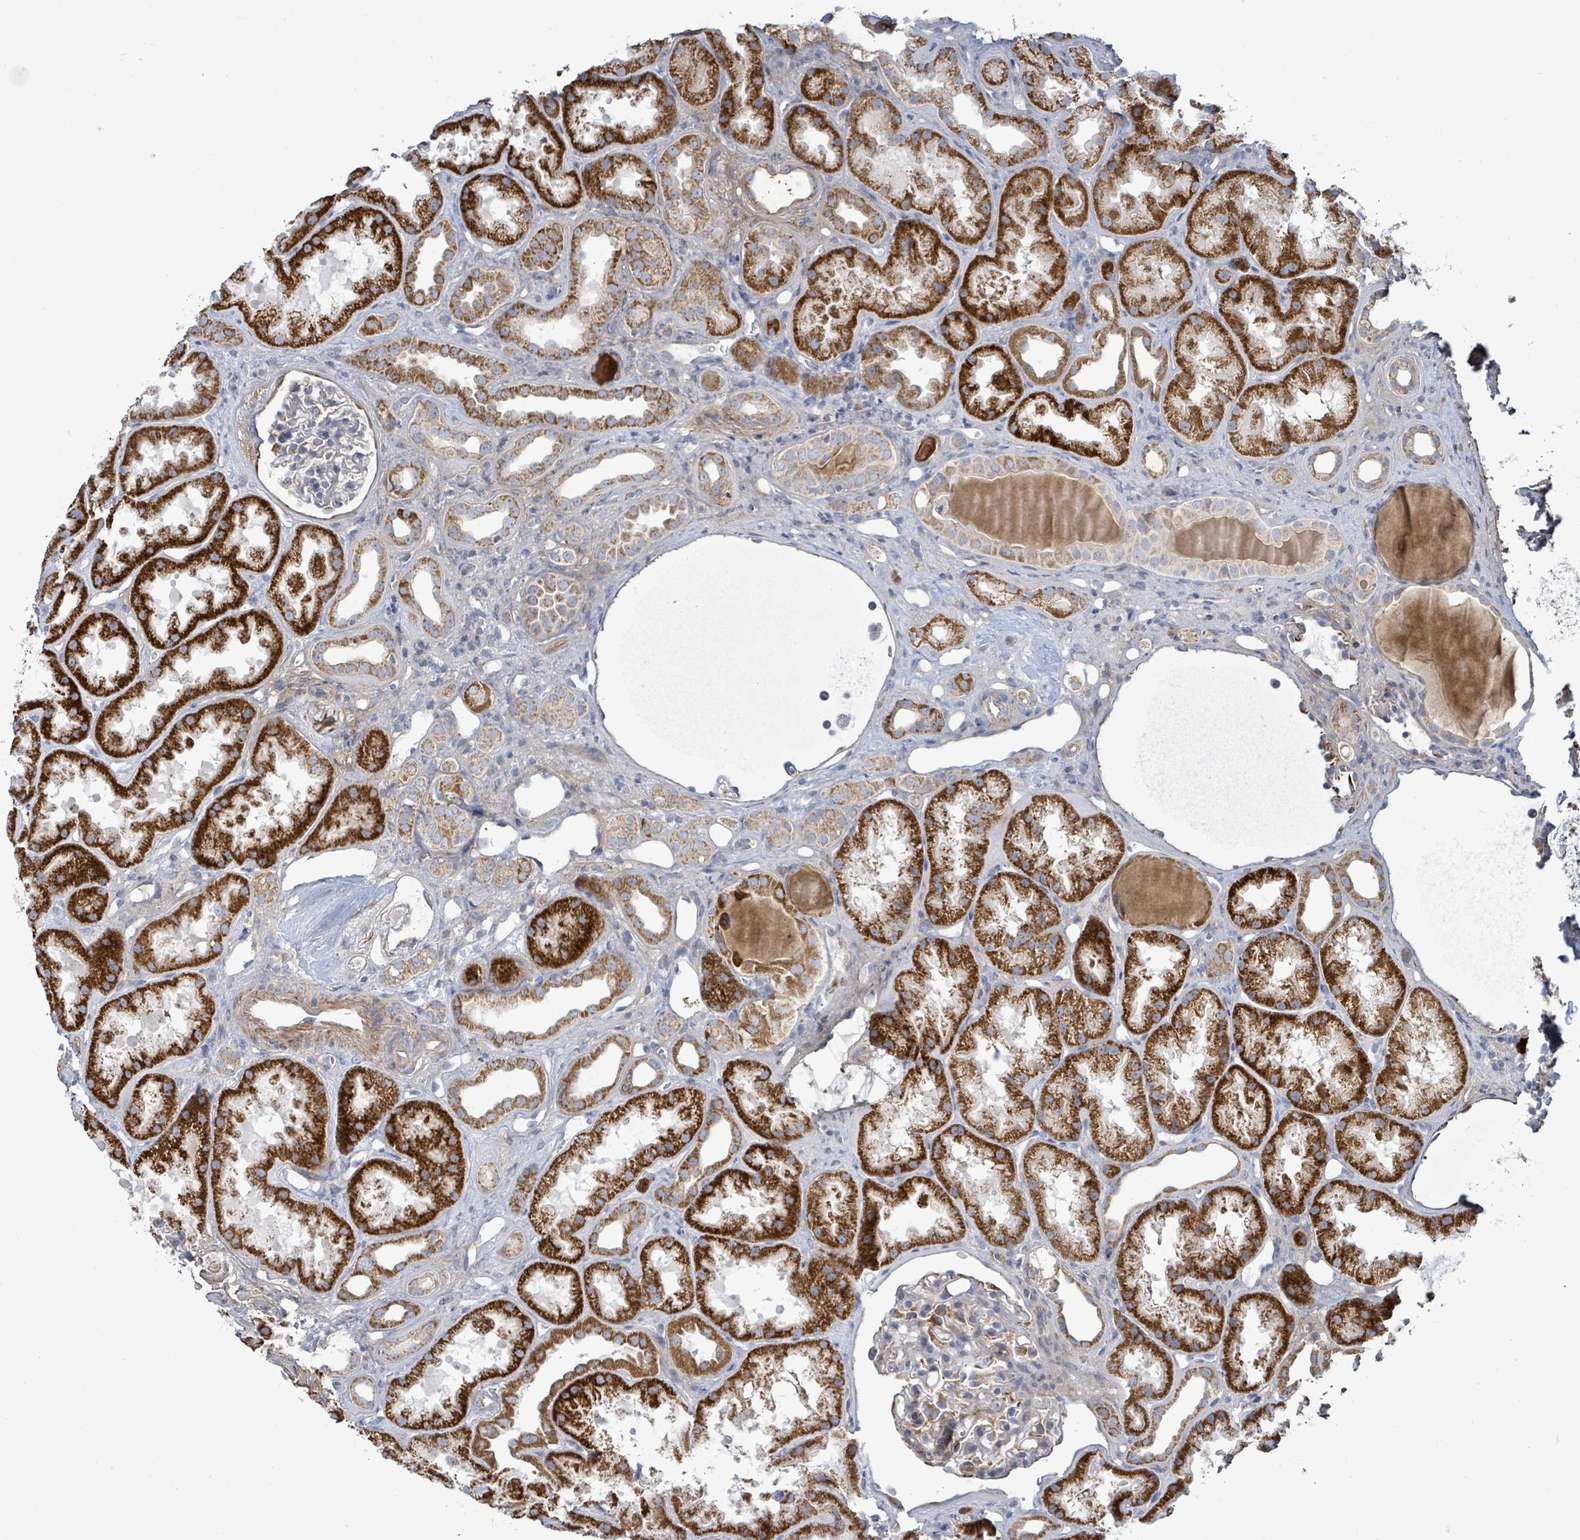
{"staining": {"intensity": "negative", "quantity": "none", "location": "none"}, "tissue": "kidney", "cell_type": "Cells in glomeruli", "image_type": "normal", "snomed": [{"axis": "morphology", "description": "Normal tissue, NOS"}, {"axis": "topography", "description": "Kidney"}], "caption": "An immunohistochemistry (IHC) micrograph of unremarkable kidney is shown. There is no staining in cells in glomeruli of kidney. The staining is performed using DAB brown chromogen with nuclei counter-stained in using hematoxylin.", "gene": "ALG12", "patient": {"sex": "male", "age": 61}}